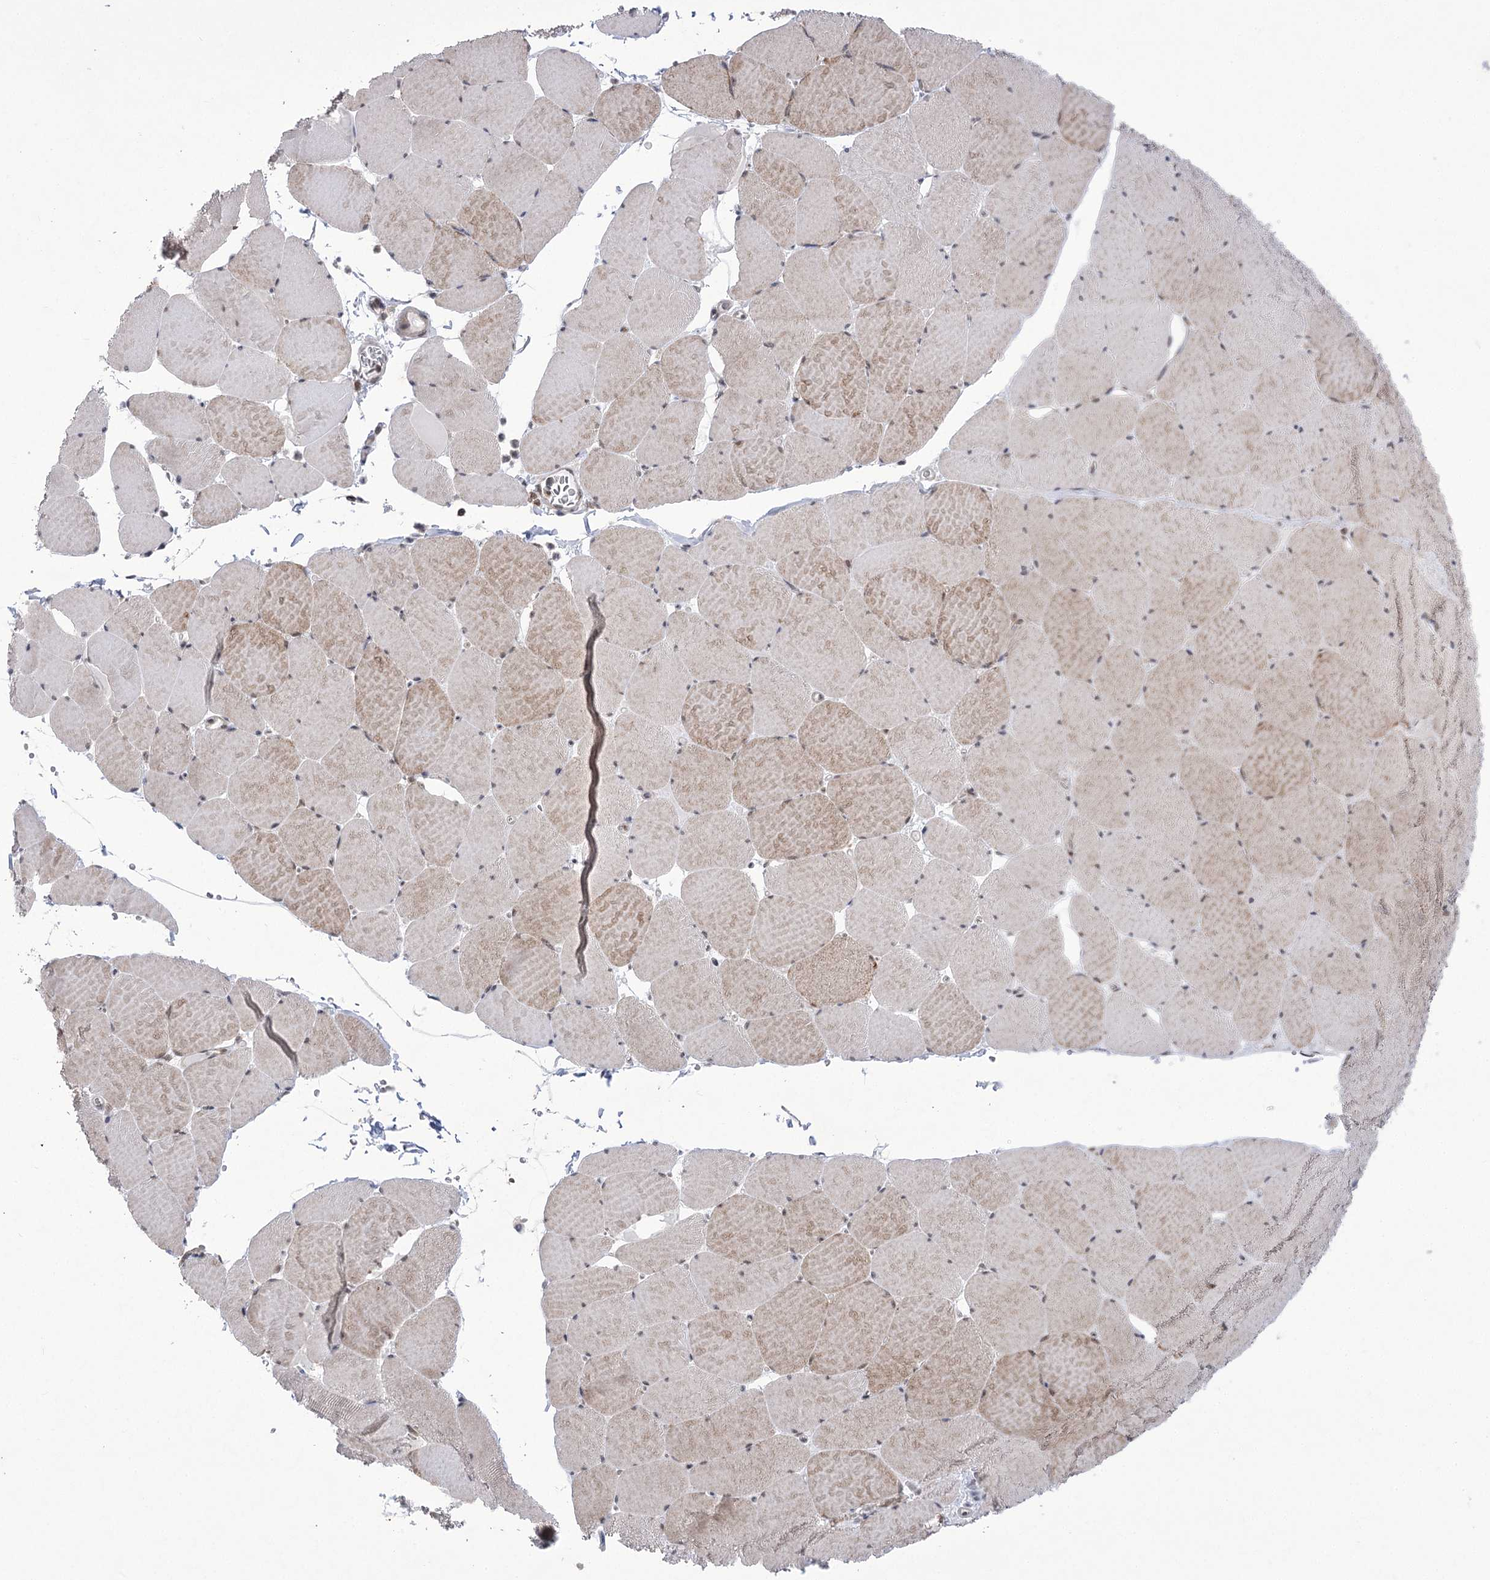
{"staining": {"intensity": "moderate", "quantity": "25%-75%", "location": "cytoplasmic/membranous,nuclear"}, "tissue": "skeletal muscle", "cell_type": "Myocytes", "image_type": "normal", "snomed": [{"axis": "morphology", "description": "Normal tissue, NOS"}, {"axis": "topography", "description": "Skeletal muscle"}, {"axis": "topography", "description": "Head-Neck"}], "caption": "Brown immunohistochemical staining in benign skeletal muscle shows moderate cytoplasmic/membranous,nuclear expression in about 25%-75% of myocytes. (DAB (3,3'-diaminobenzidine) = brown stain, brightfield microscopy at high magnification).", "gene": "ZMAT2", "patient": {"sex": "male", "age": 66}}